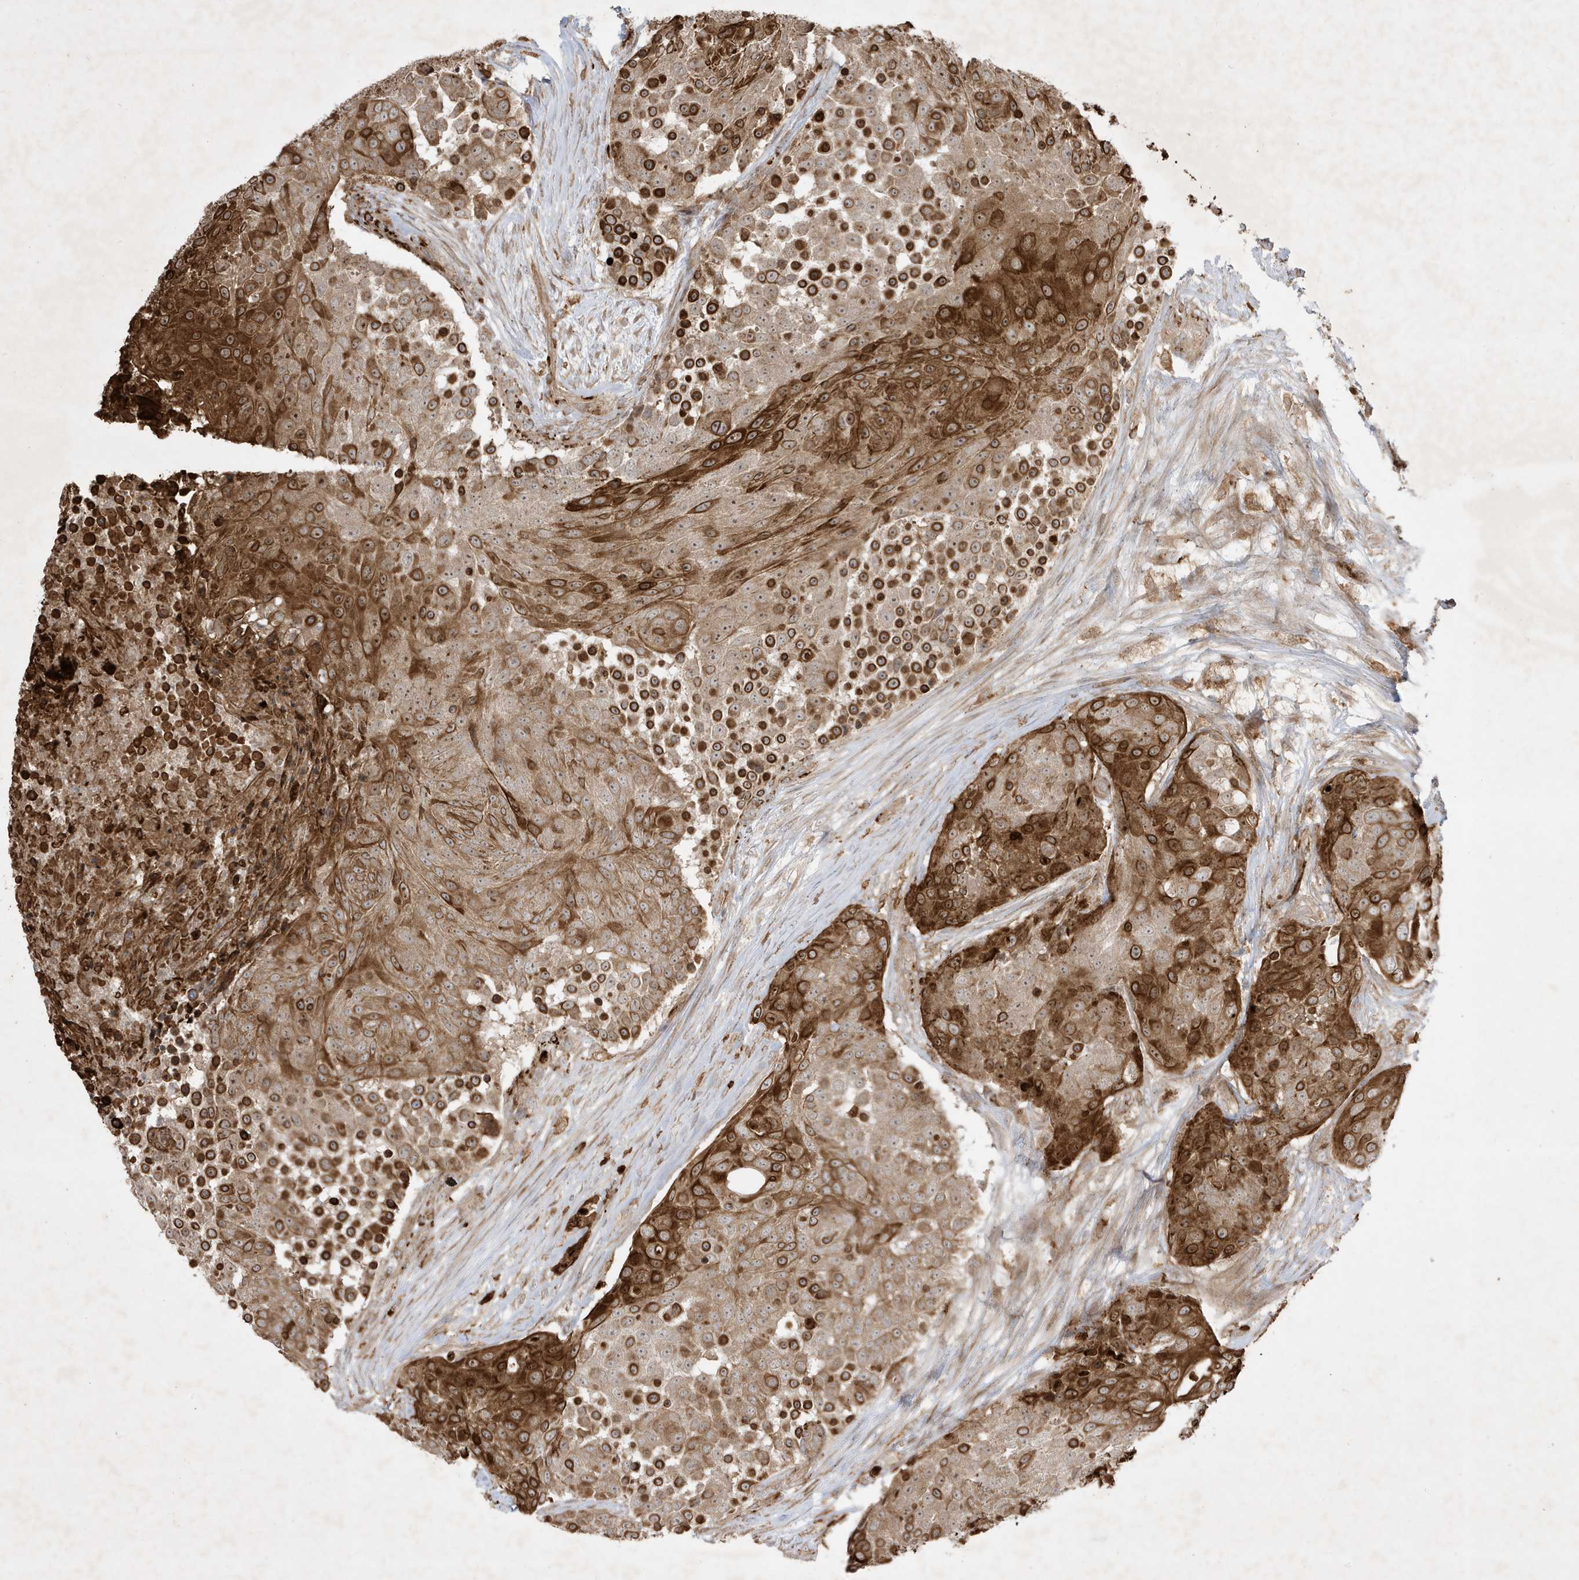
{"staining": {"intensity": "strong", "quantity": ">75%", "location": "cytoplasmic/membranous"}, "tissue": "urothelial cancer", "cell_type": "Tumor cells", "image_type": "cancer", "snomed": [{"axis": "morphology", "description": "Urothelial carcinoma, High grade"}, {"axis": "topography", "description": "Urinary bladder"}], "caption": "The immunohistochemical stain shows strong cytoplasmic/membranous expression in tumor cells of urothelial carcinoma (high-grade) tissue. The staining was performed using DAB, with brown indicating positive protein expression. Nuclei are stained blue with hematoxylin.", "gene": "IFT57", "patient": {"sex": "female", "age": 63}}